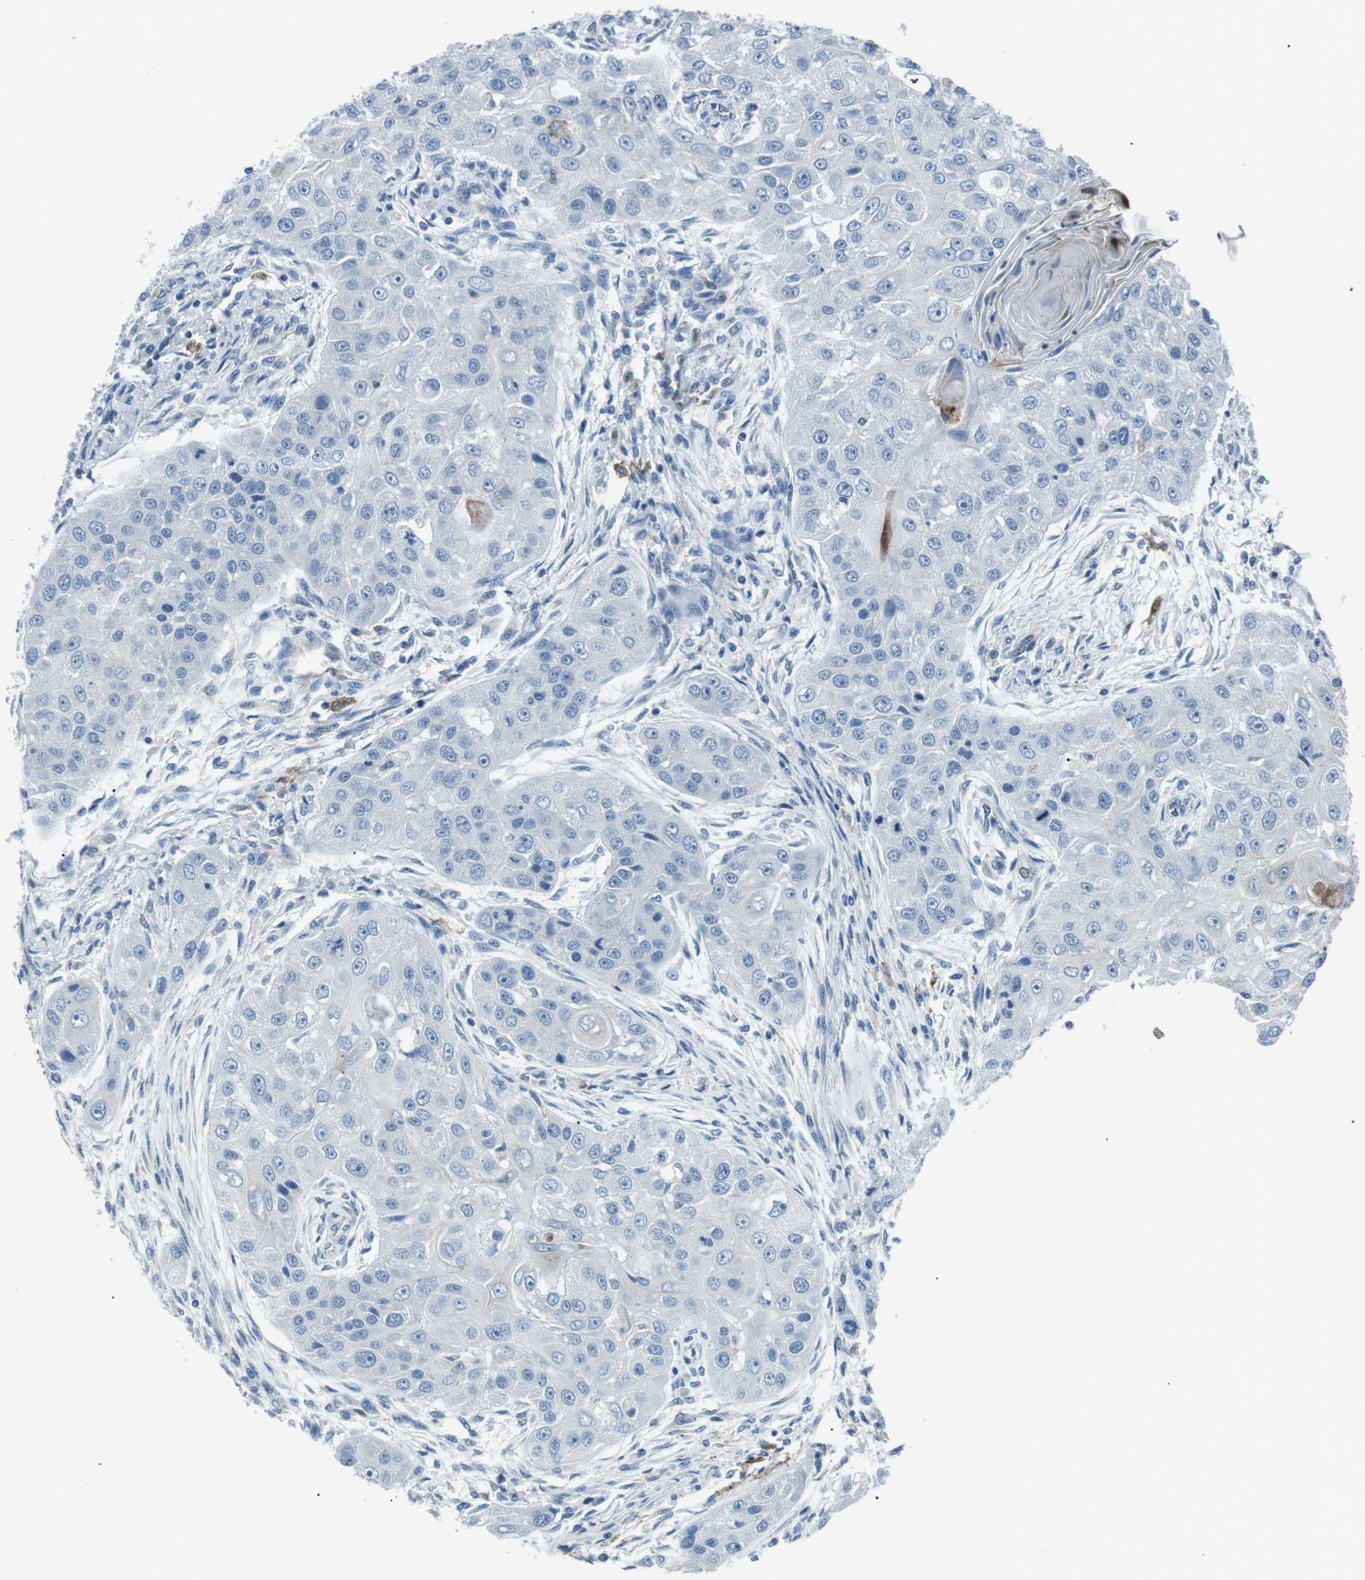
{"staining": {"intensity": "negative", "quantity": "none", "location": "none"}, "tissue": "head and neck cancer", "cell_type": "Tumor cells", "image_type": "cancer", "snomed": [{"axis": "morphology", "description": "Normal tissue, NOS"}, {"axis": "morphology", "description": "Squamous cell carcinoma, NOS"}, {"axis": "topography", "description": "Skeletal muscle"}, {"axis": "topography", "description": "Head-Neck"}], "caption": "Head and neck cancer (squamous cell carcinoma) stained for a protein using immunohistochemistry shows no positivity tumor cells.", "gene": "CSF2RA", "patient": {"sex": "male", "age": 51}}